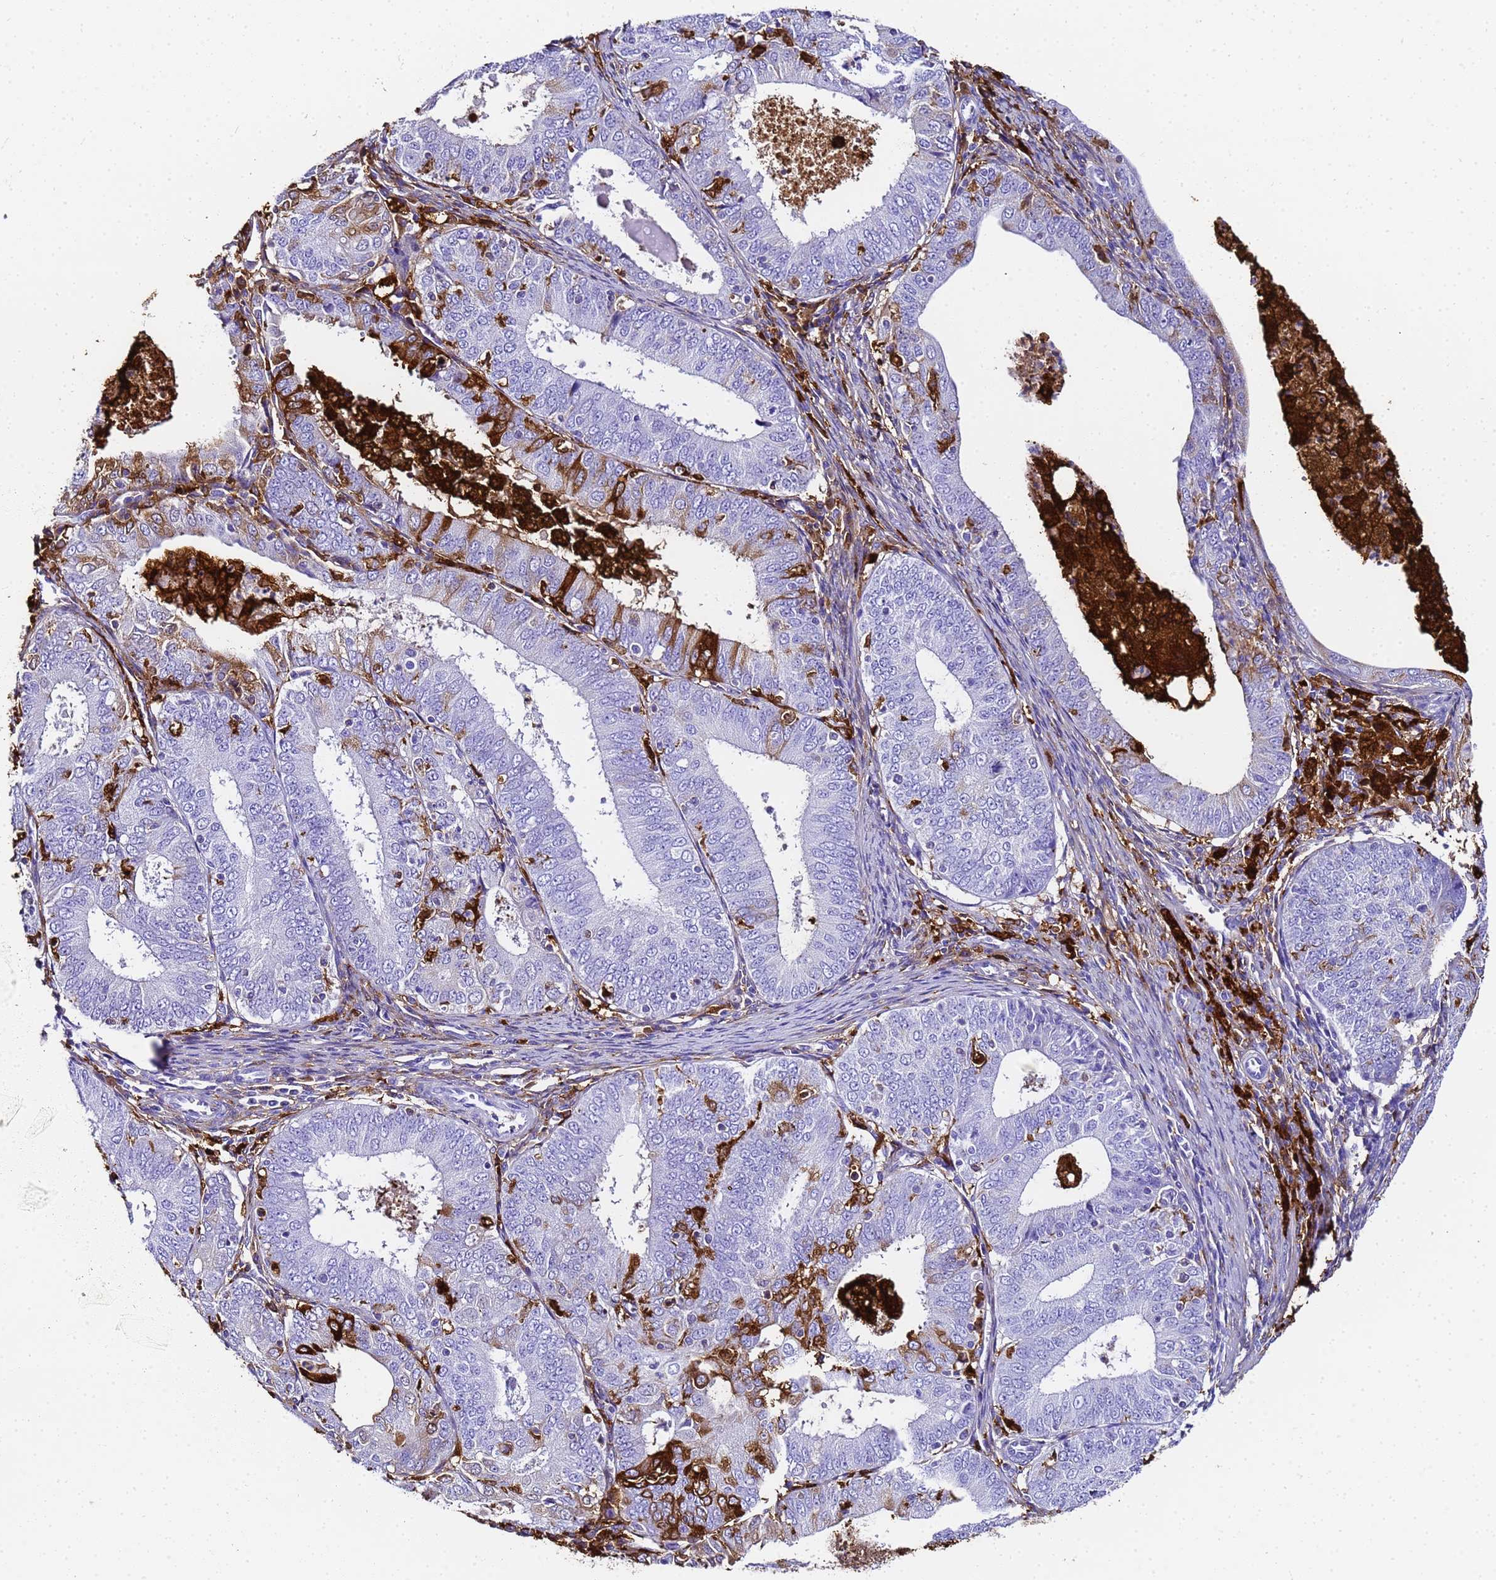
{"staining": {"intensity": "strong", "quantity": "<25%", "location": "cytoplasmic/membranous"}, "tissue": "endometrial cancer", "cell_type": "Tumor cells", "image_type": "cancer", "snomed": [{"axis": "morphology", "description": "Adenocarcinoma, NOS"}, {"axis": "topography", "description": "Endometrium"}], "caption": "Human endometrial adenocarcinoma stained with a protein marker demonstrates strong staining in tumor cells.", "gene": "FTL", "patient": {"sex": "female", "age": 57}}